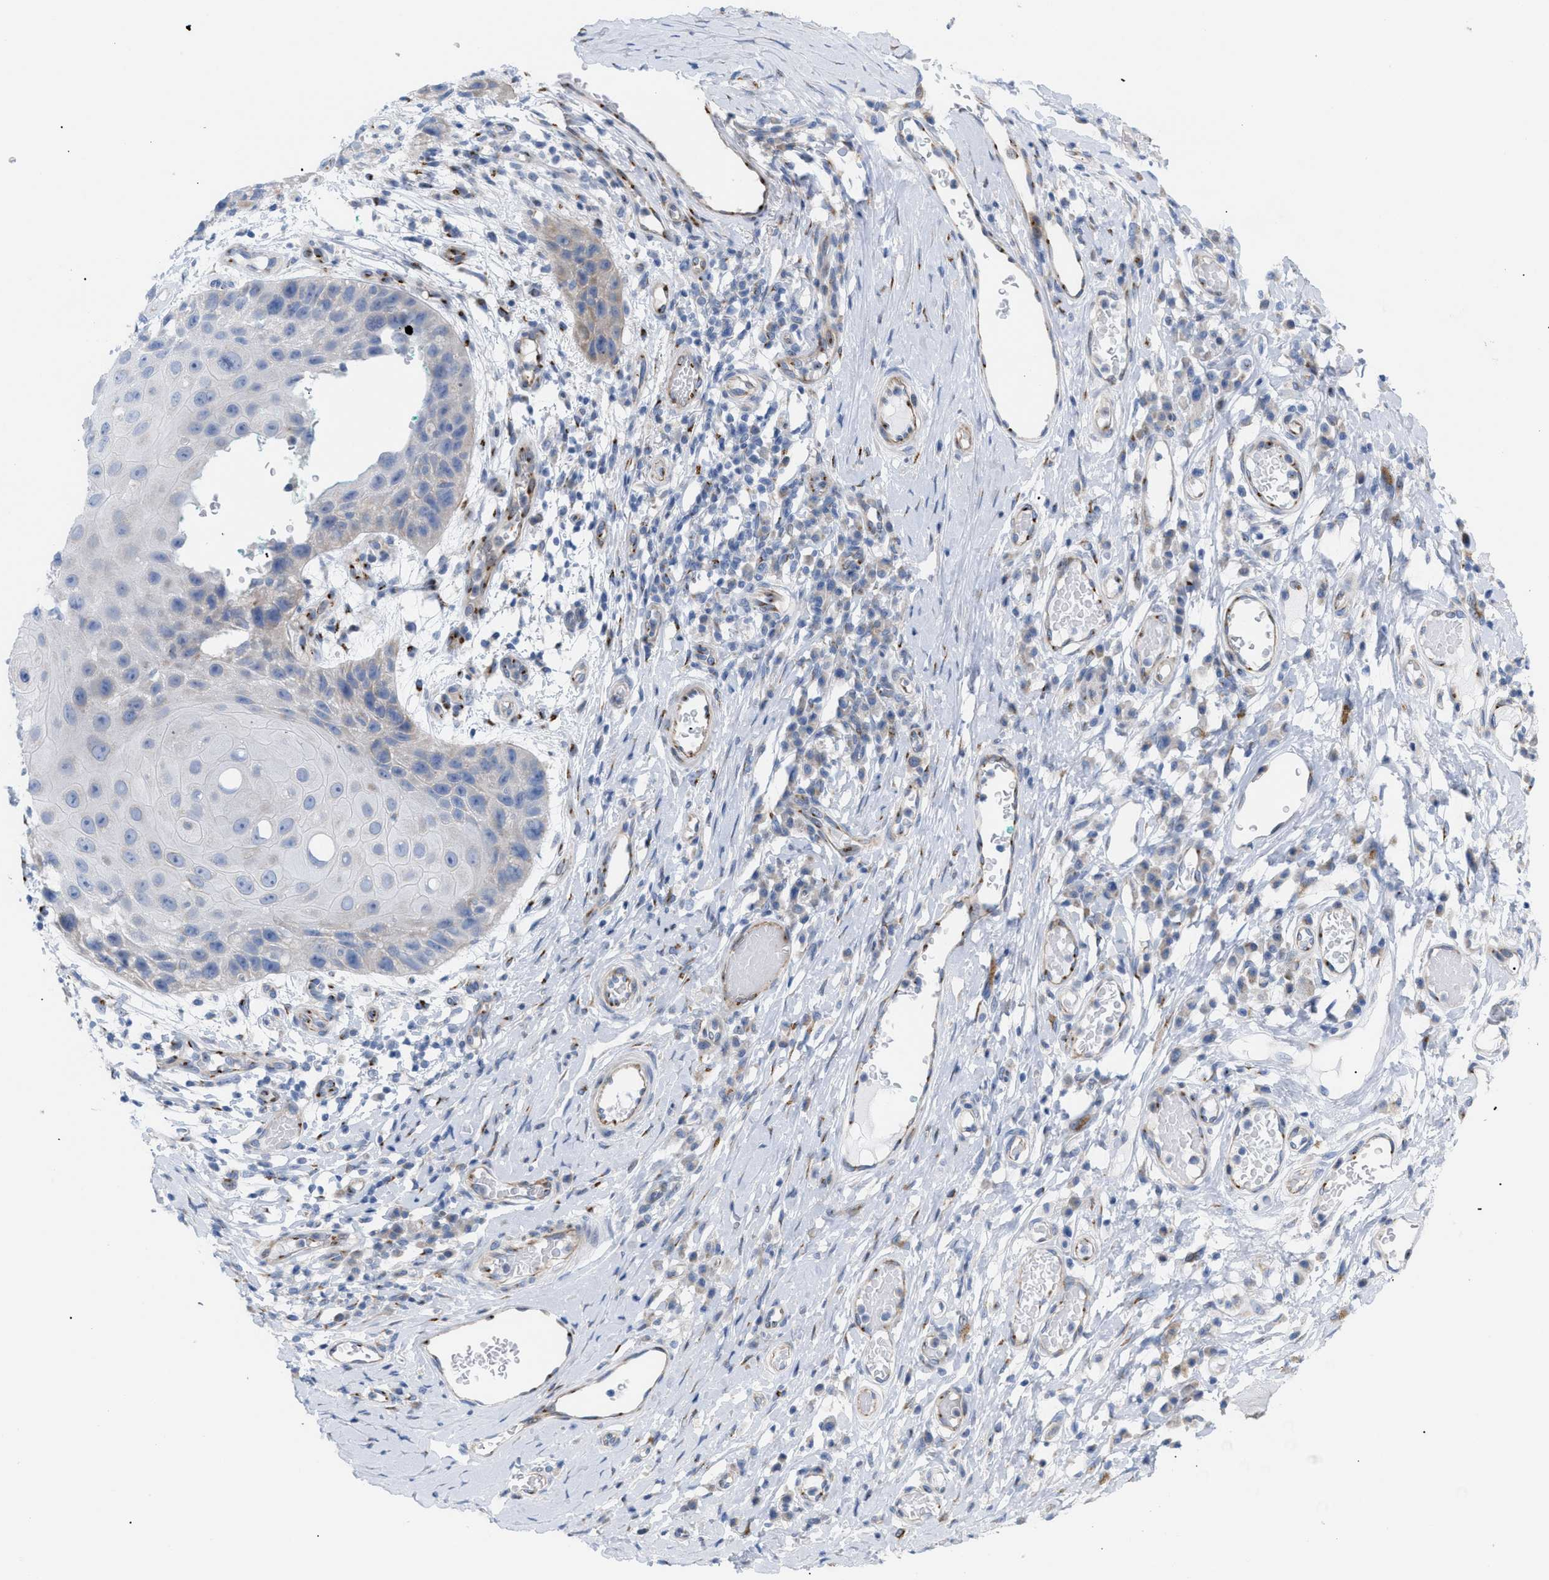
{"staining": {"intensity": "negative", "quantity": "none", "location": "none"}, "tissue": "skin", "cell_type": "Epidermal cells", "image_type": "normal", "snomed": [{"axis": "morphology", "description": "Normal tissue, NOS"}, {"axis": "topography", "description": "Vulva"}], "caption": "Skin stained for a protein using IHC displays no staining epidermal cells.", "gene": "TMEM17", "patient": {"sex": "female", "age": 73}}